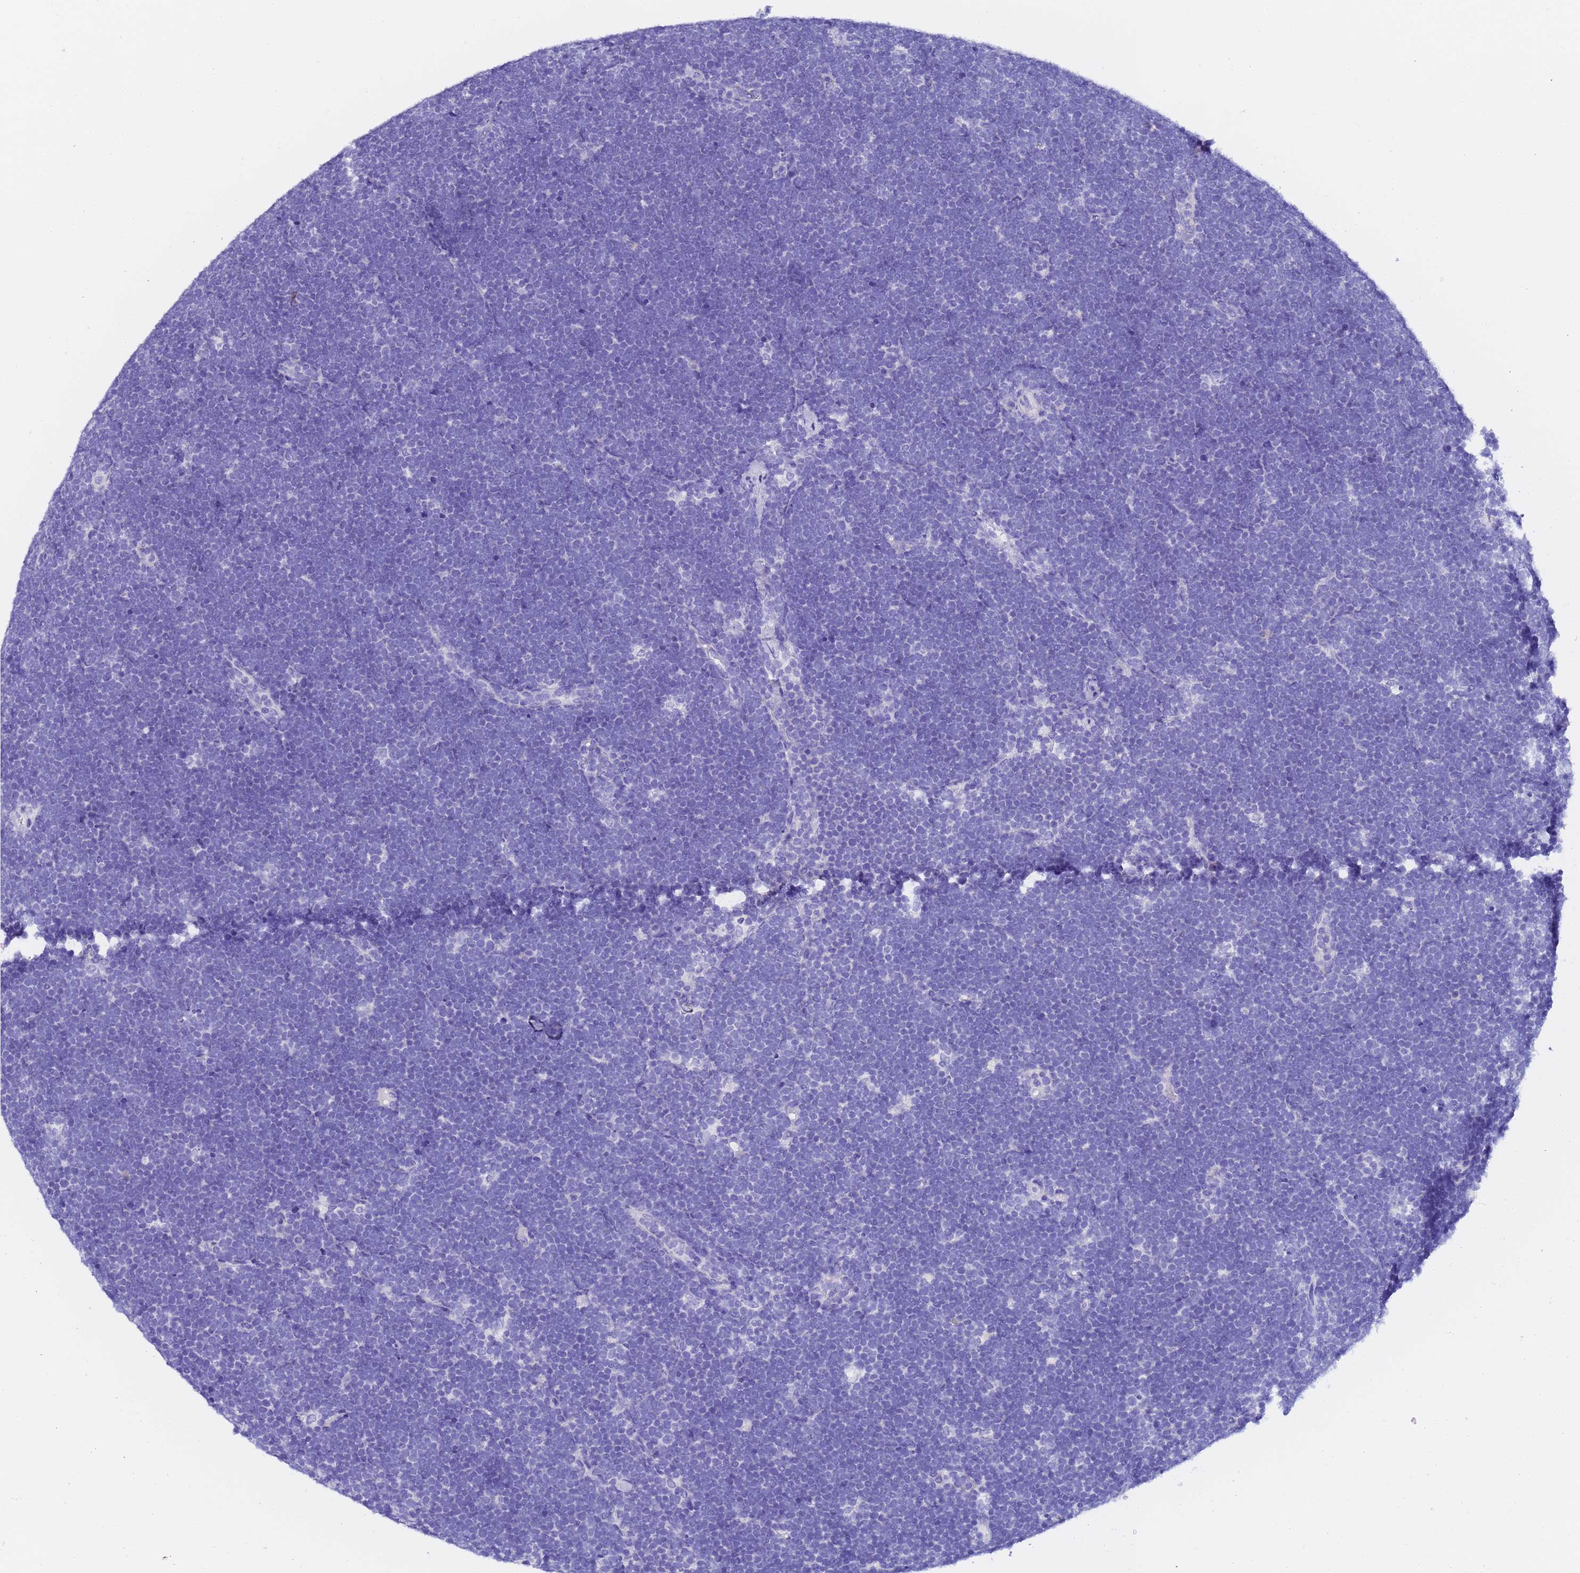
{"staining": {"intensity": "negative", "quantity": "none", "location": "none"}, "tissue": "lymphoma", "cell_type": "Tumor cells", "image_type": "cancer", "snomed": [{"axis": "morphology", "description": "Malignant lymphoma, non-Hodgkin's type, High grade"}, {"axis": "topography", "description": "Lymph node"}], "caption": "This is an IHC histopathology image of high-grade malignant lymphoma, non-Hodgkin's type. There is no expression in tumor cells.", "gene": "GABRA1", "patient": {"sex": "male", "age": 13}}